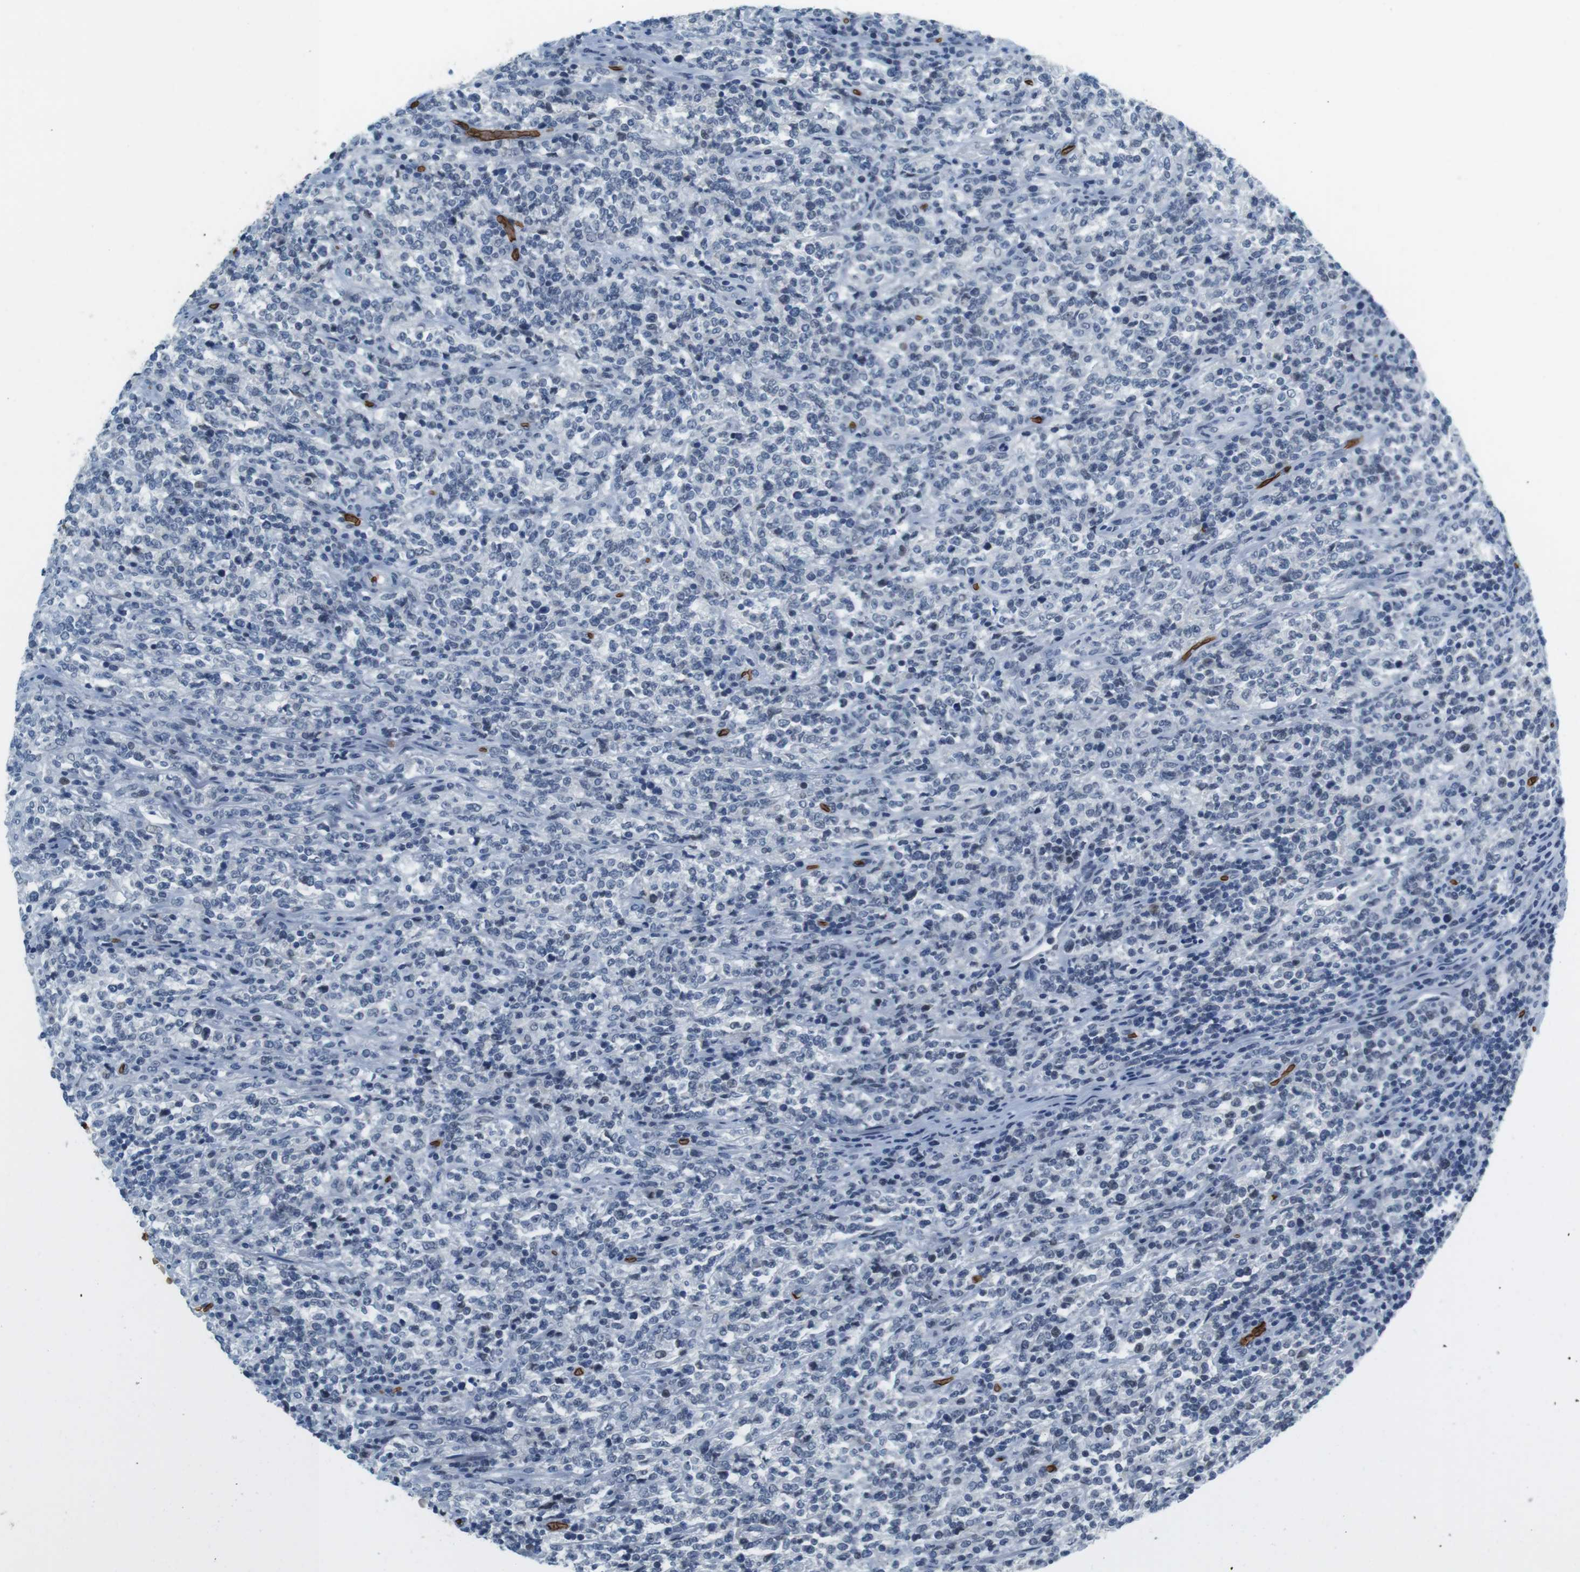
{"staining": {"intensity": "negative", "quantity": "none", "location": "none"}, "tissue": "lymphoma", "cell_type": "Tumor cells", "image_type": "cancer", "snomed": [{"axis": "morphology", "description": "Malignant lymphoma, non-Hodgkin's type, High grade"}, {"axis": "topography", "description": "Soft tissue"}], "caption": "Tumor cells show no significant protein expression in high-grade malignant lymphoma, non-Hodgkin's type.", "gene": "SLC4A1", "patient": {"sex": "male", "age": 18}}